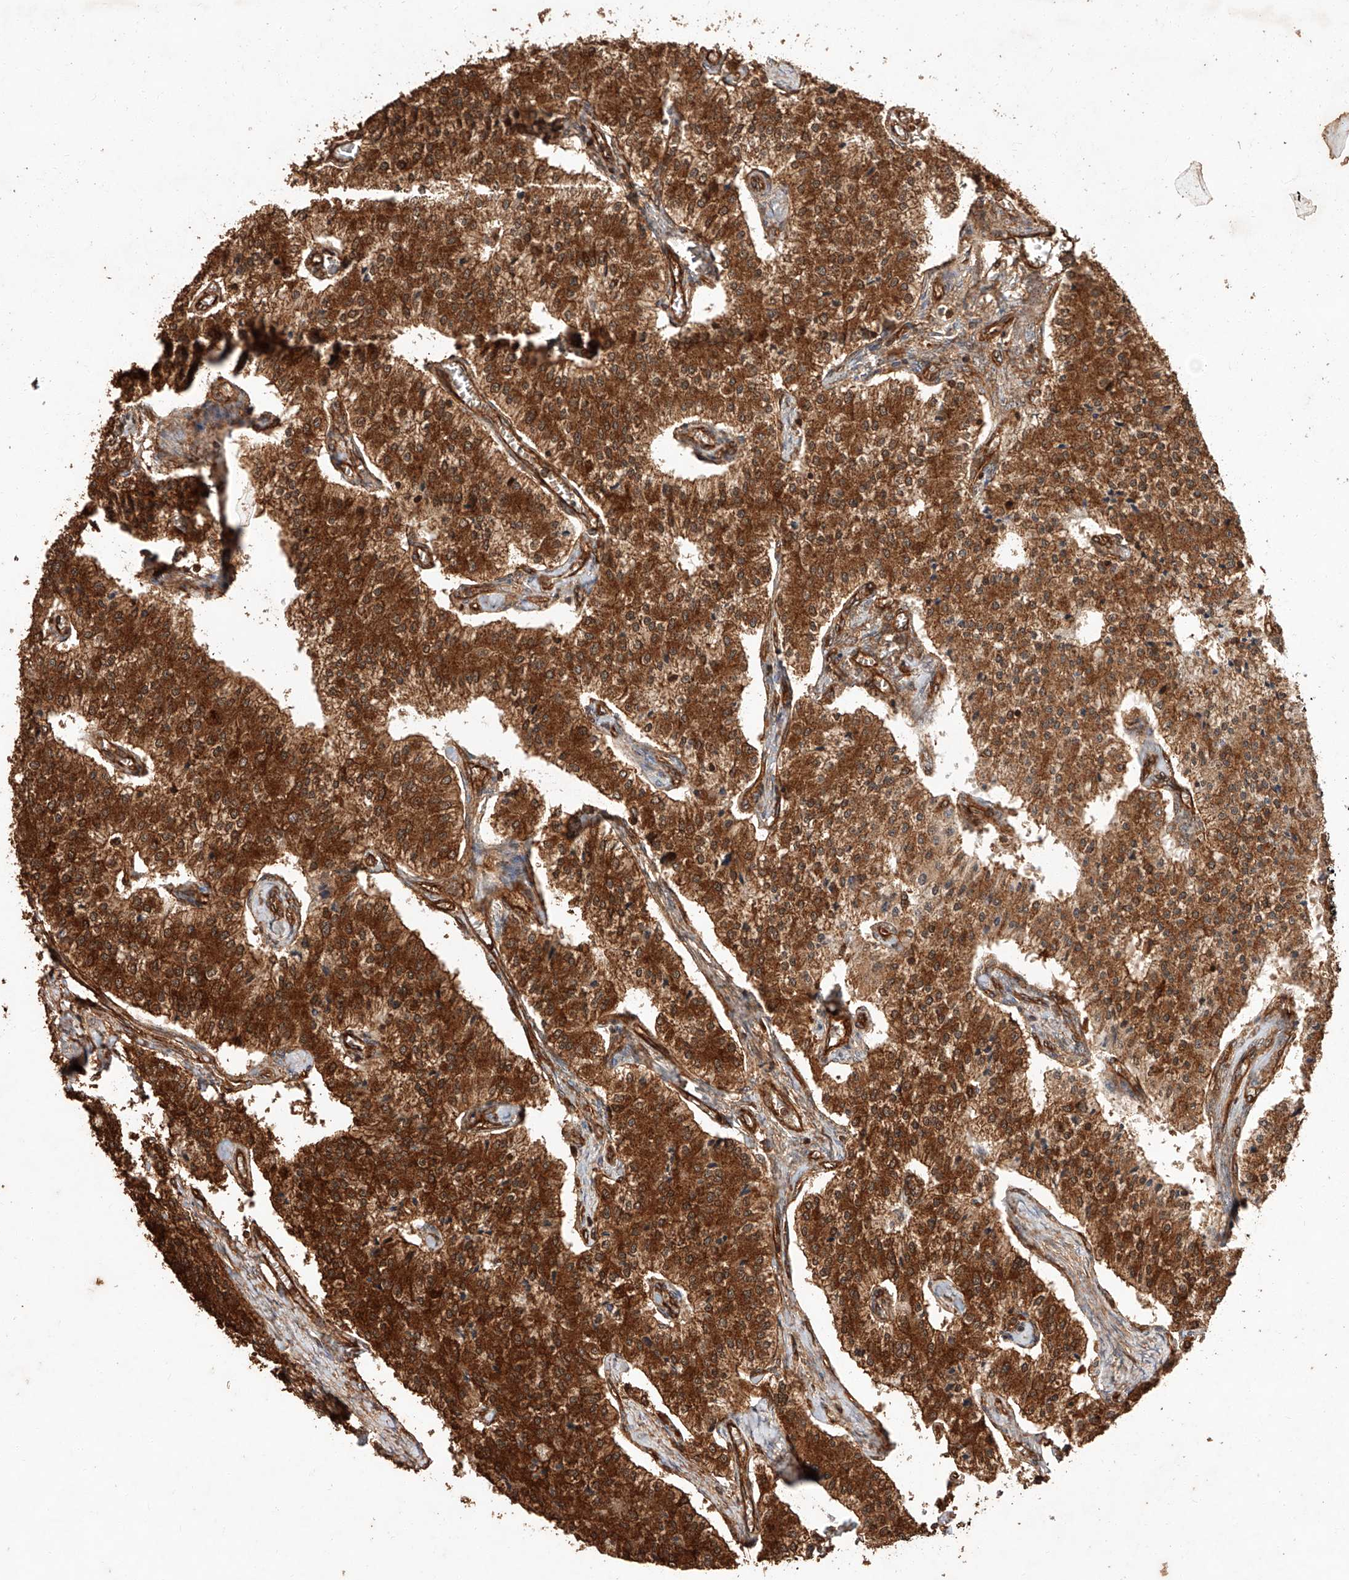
{"staining": {"intensity": "strong", "quantity": ">75%", "location": "cytoplasmic/membranous"}, "tissue": "carcinoid", "cell_type": "Tumor cells", "image_type": "cancer", "snomed": [{"axis": "morphology", "description": "Carcinoid, malignant, NOS"}, {"axis": "topography", "description": "Colon"}], "caption": "The micrograph shows a brown stain indicating the presence of a protein in the cytoplasmic/membranous of tumor cells in carcinoid (malignant). (brown staining indicates protein expression, while blue staining denotes nuclei).", "gene": "GHDC", "patient": {"sex": "female", "age": 52}}